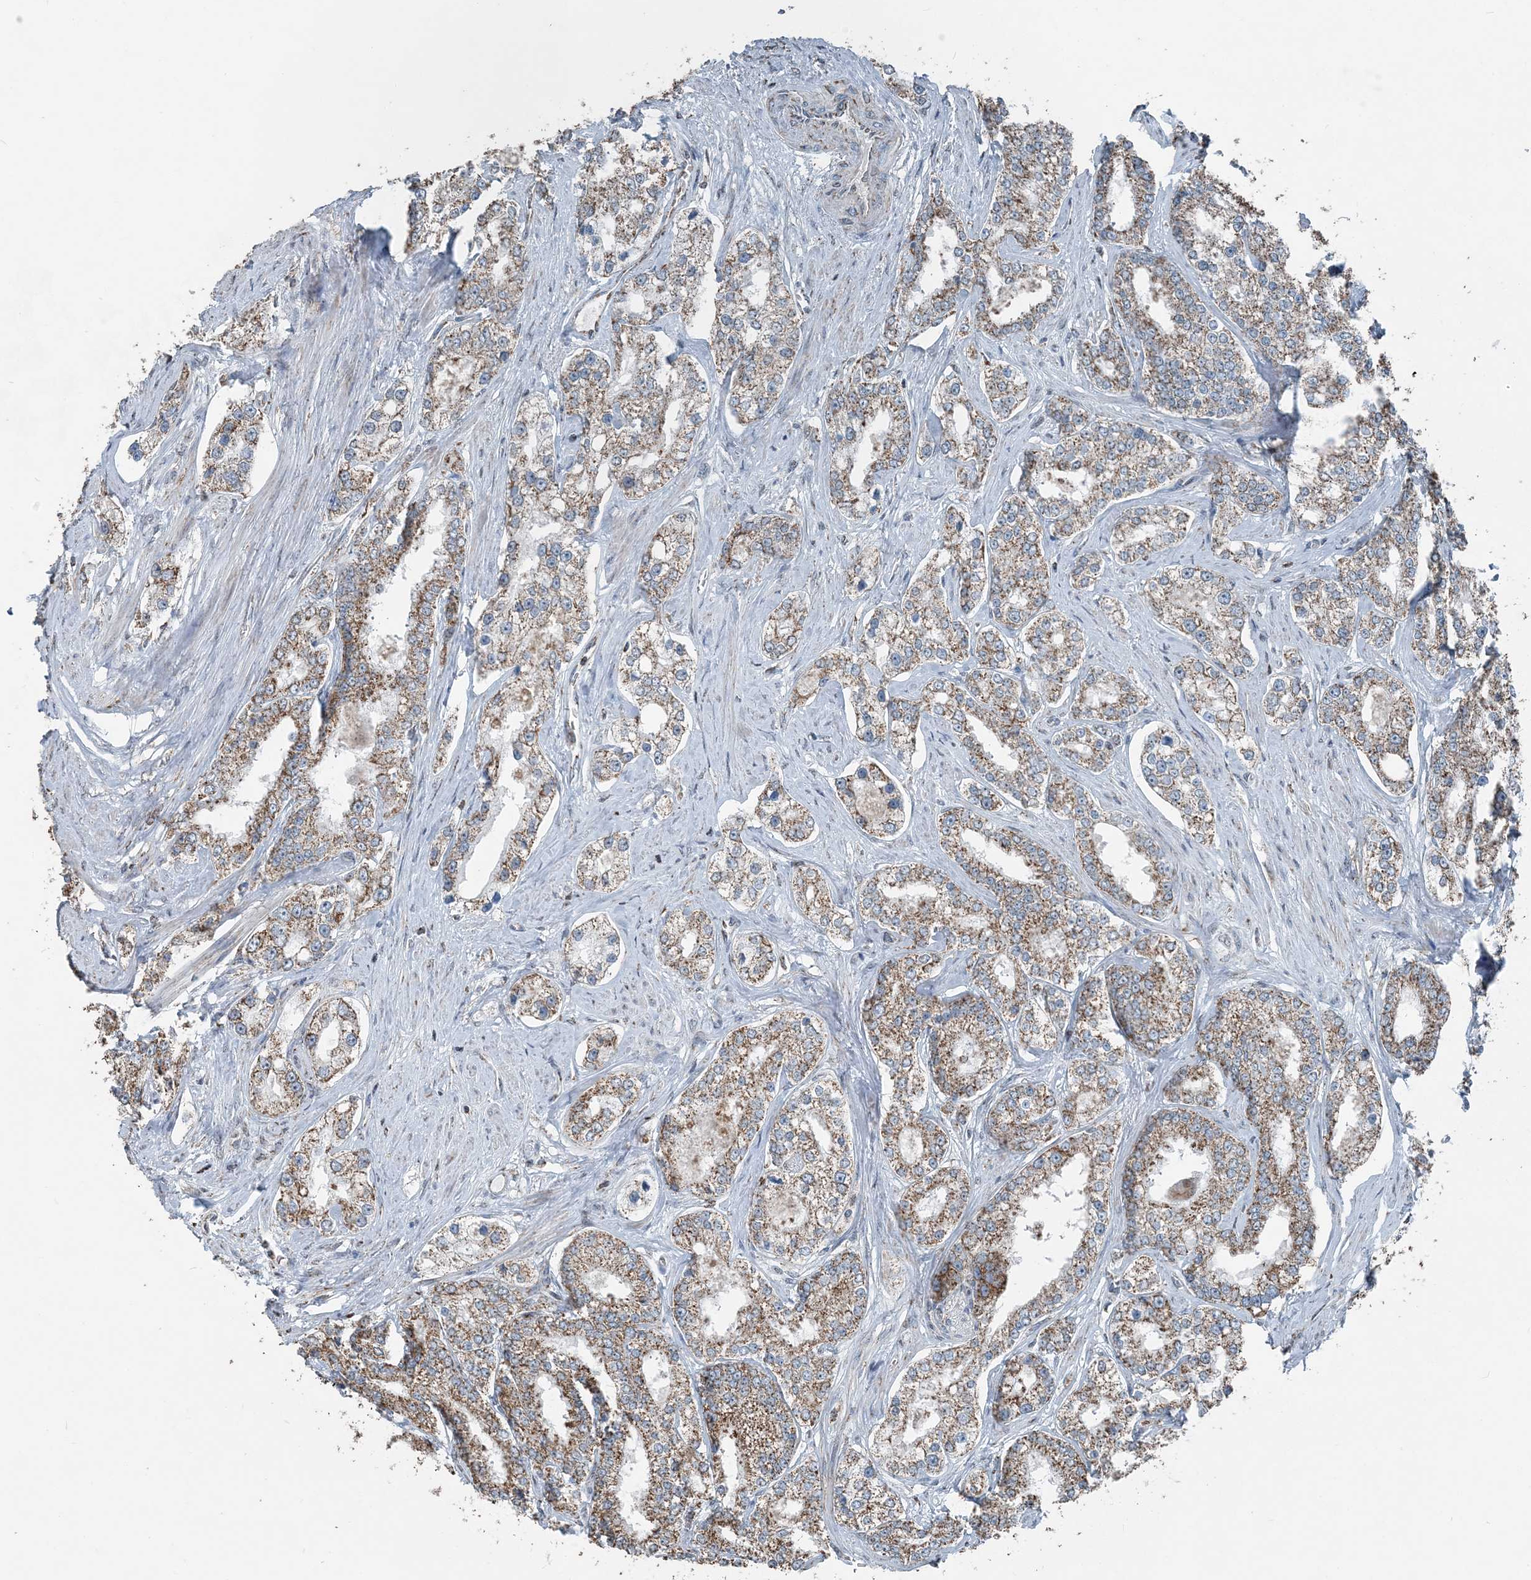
{"staining": {"intensity": "moderate", "quantity": ">75%", "location": "cytoplasmic/membranous"}, "tissue": "prostate cancer", "cell_type": "Tumor cells", "image_type": "cancer", "snomed": [{"axis": "morphology", "description": "Normal tissue, NOS"}, {"axis": "morphology", "description": "Adenocarcinoma, High grade"}, {"axis": "topography", "description": "Prostate"}], "caption": "Immunohistochemical staining of human prostate cancer exhibits medium levels of moderate cytoplasmic/membranous protein positivity in approximately >75% of tumor cells.", "gene": "SUCLG1", "patient": {"sex": "male", "age": 83}}